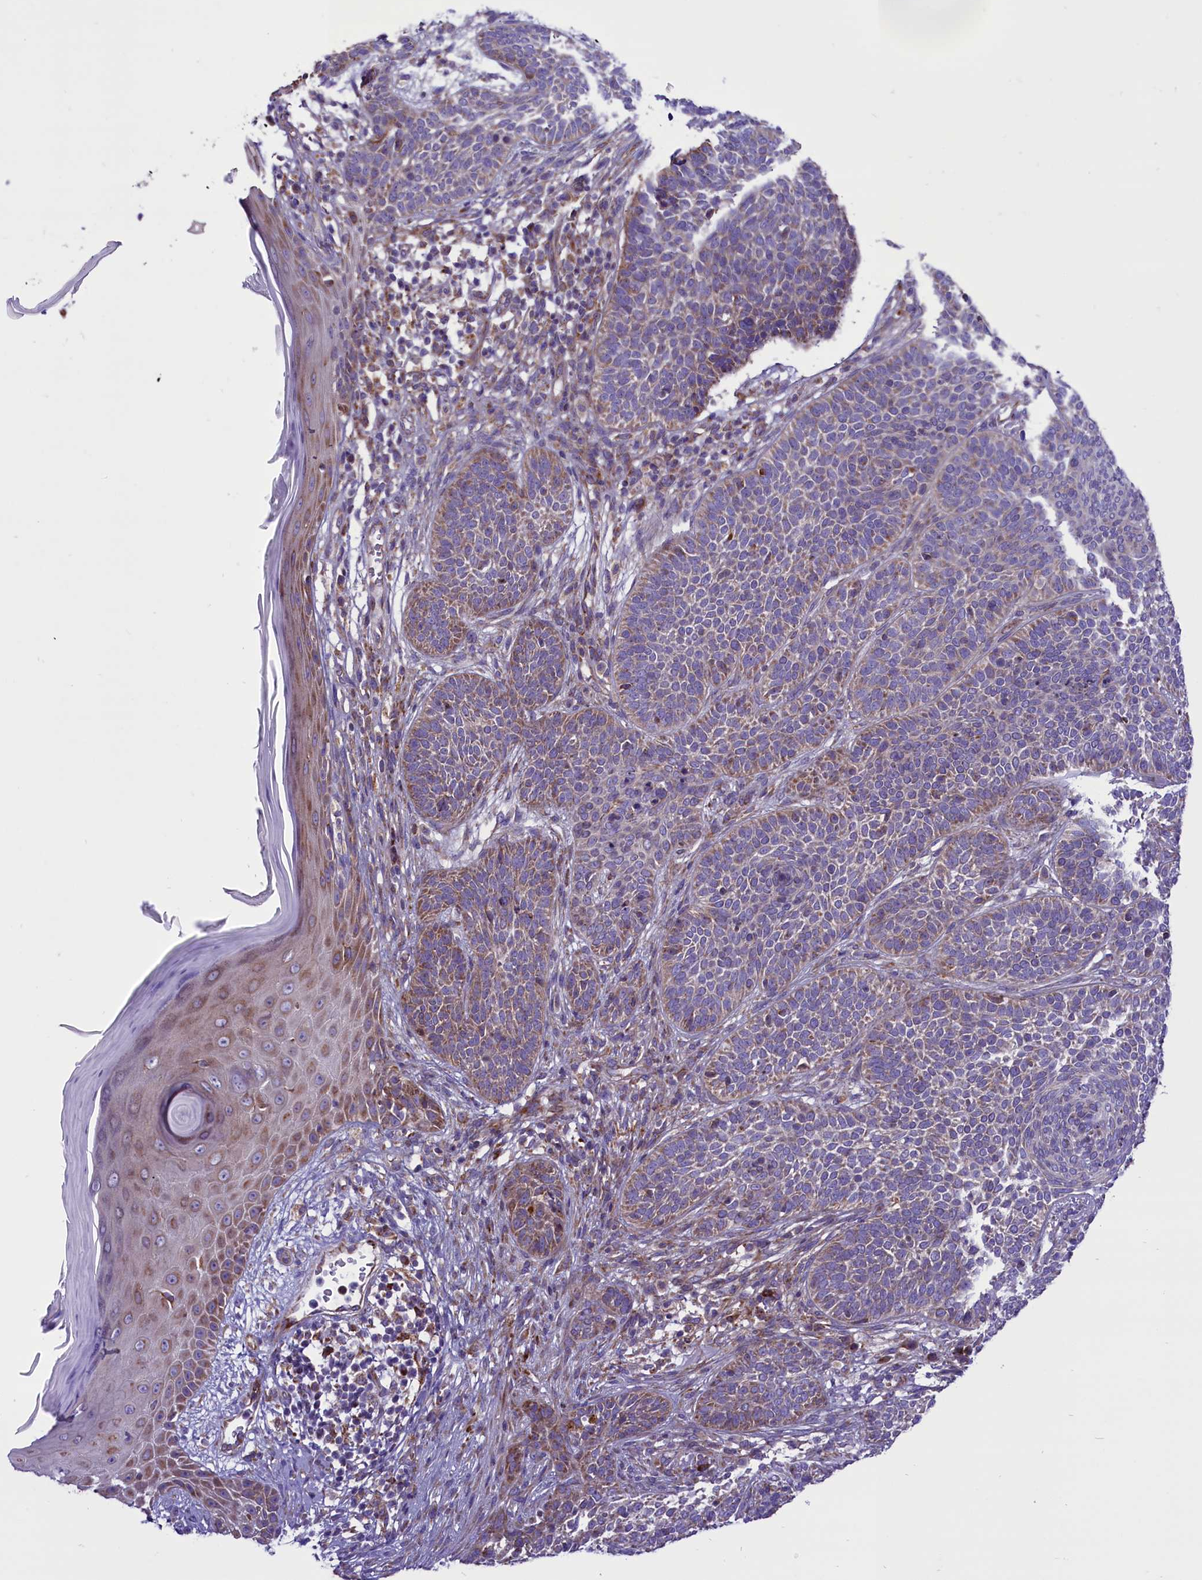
{"staining": {"intensity": "weak", "quantity": "25%-75%", "location": "cytoplasmic/membranous"}, "tissue": "skin cancer", "cell_type": "Tumor cells", "image_type": "cancer", "snomed": [{"axis": "morphology", "description": "Basal cell carcinoma"}, {"axis": "topography", "description": "Skin"}], "caption": "A photomicrograph of human skin cancer (basal cell carcinoma) stained for a protein exhibits weak cytoplasmic/membranous brown staining in tumor cells.", "gene": "PTPRU", "patient": {"sex": "male", "age": 85}}